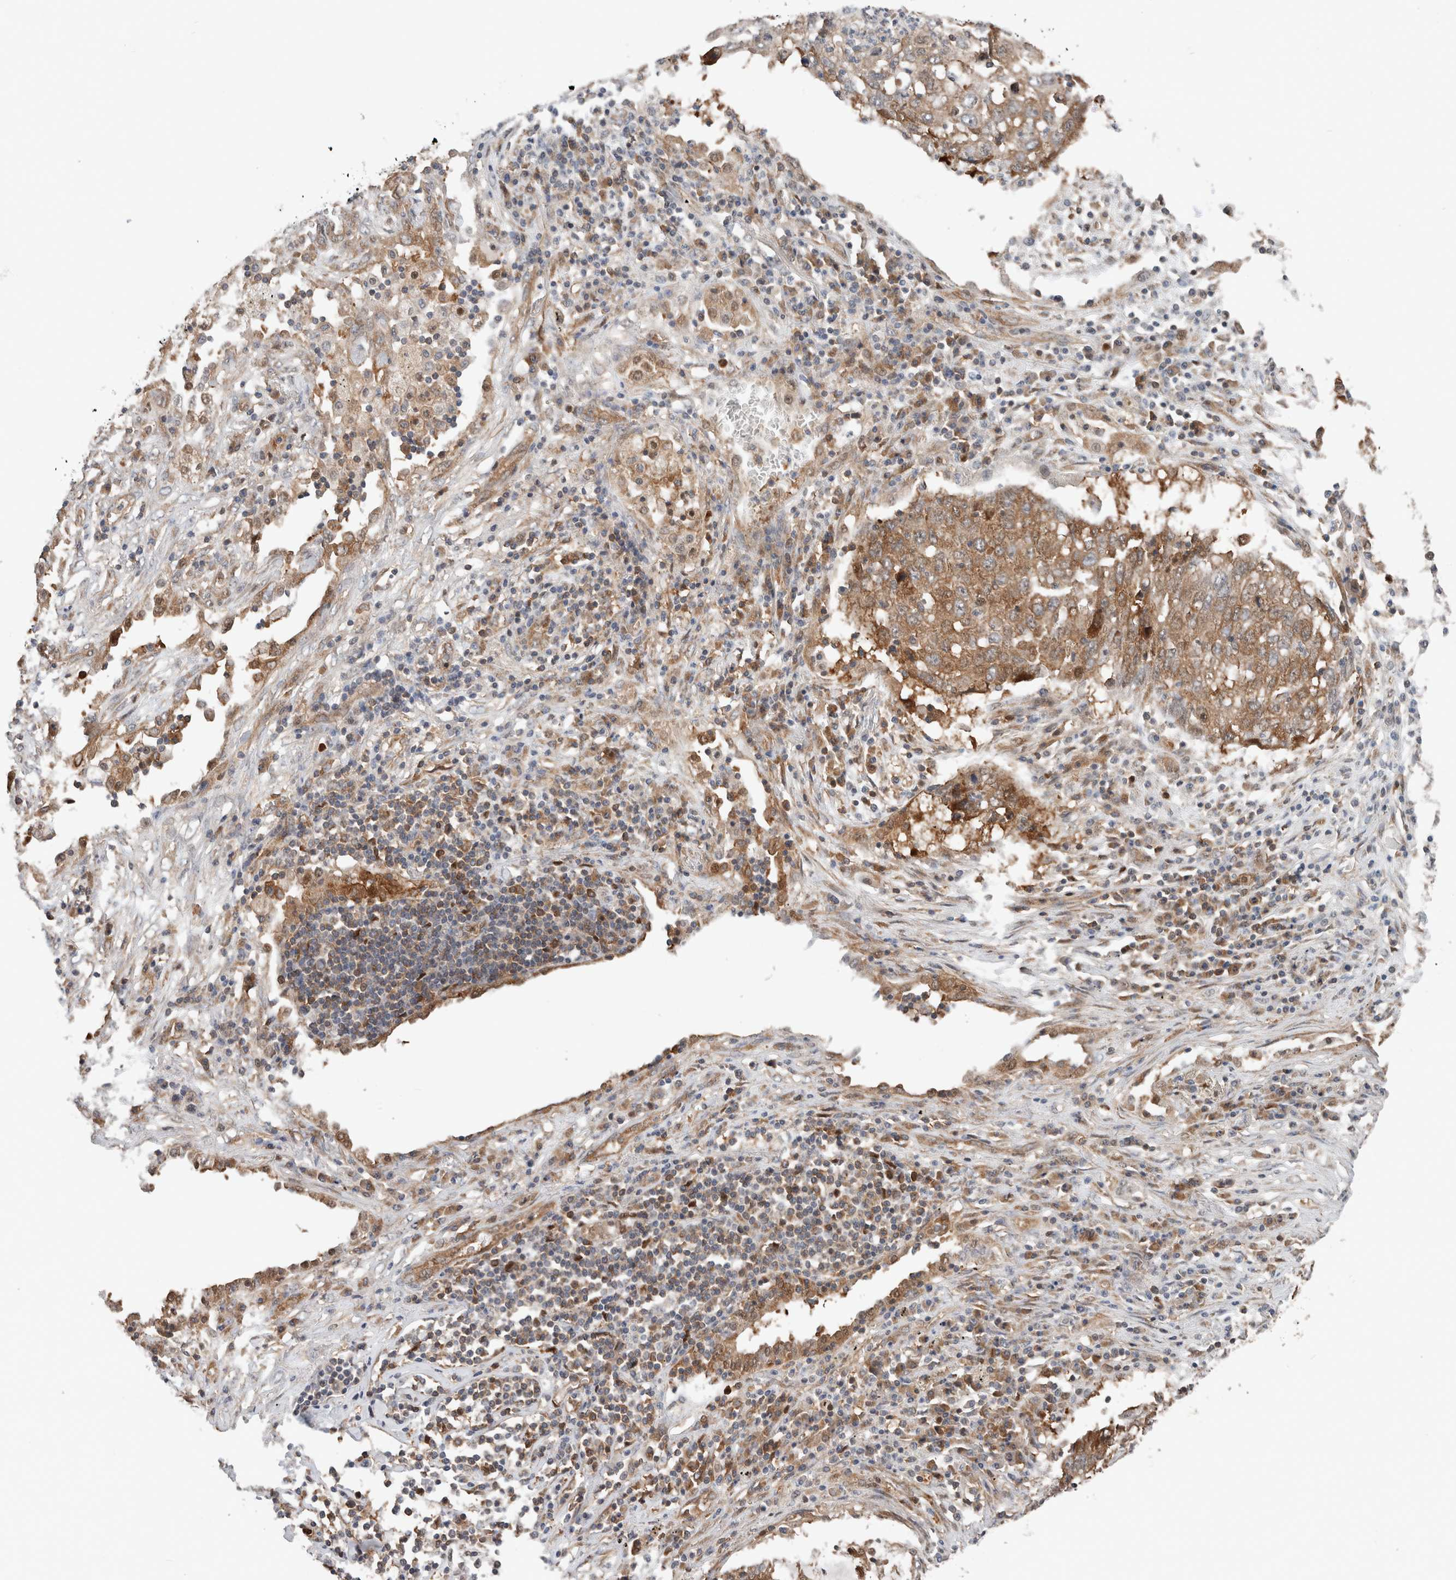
{"staining": {"intensity": "moderate", "quantity": ">75%", "location": "cytoplasmic/membranous"}, "tissue": "lung cancer", "cell_type": "Tumor cells", "image_type": "cancer", "snomed": [{"axis": "morphology", "description": "Squamous cell carcinoma, NOS"}, {"axis": "topography", "description": "Lung"}], "caption": "This is an image of IHC staining of lung cancer, which shows moderate positivity in the cytoplasmic/membranous of tumor cells.", "gene": "XPNPEP1", "patient": {"sex": "female", "age": 63}}